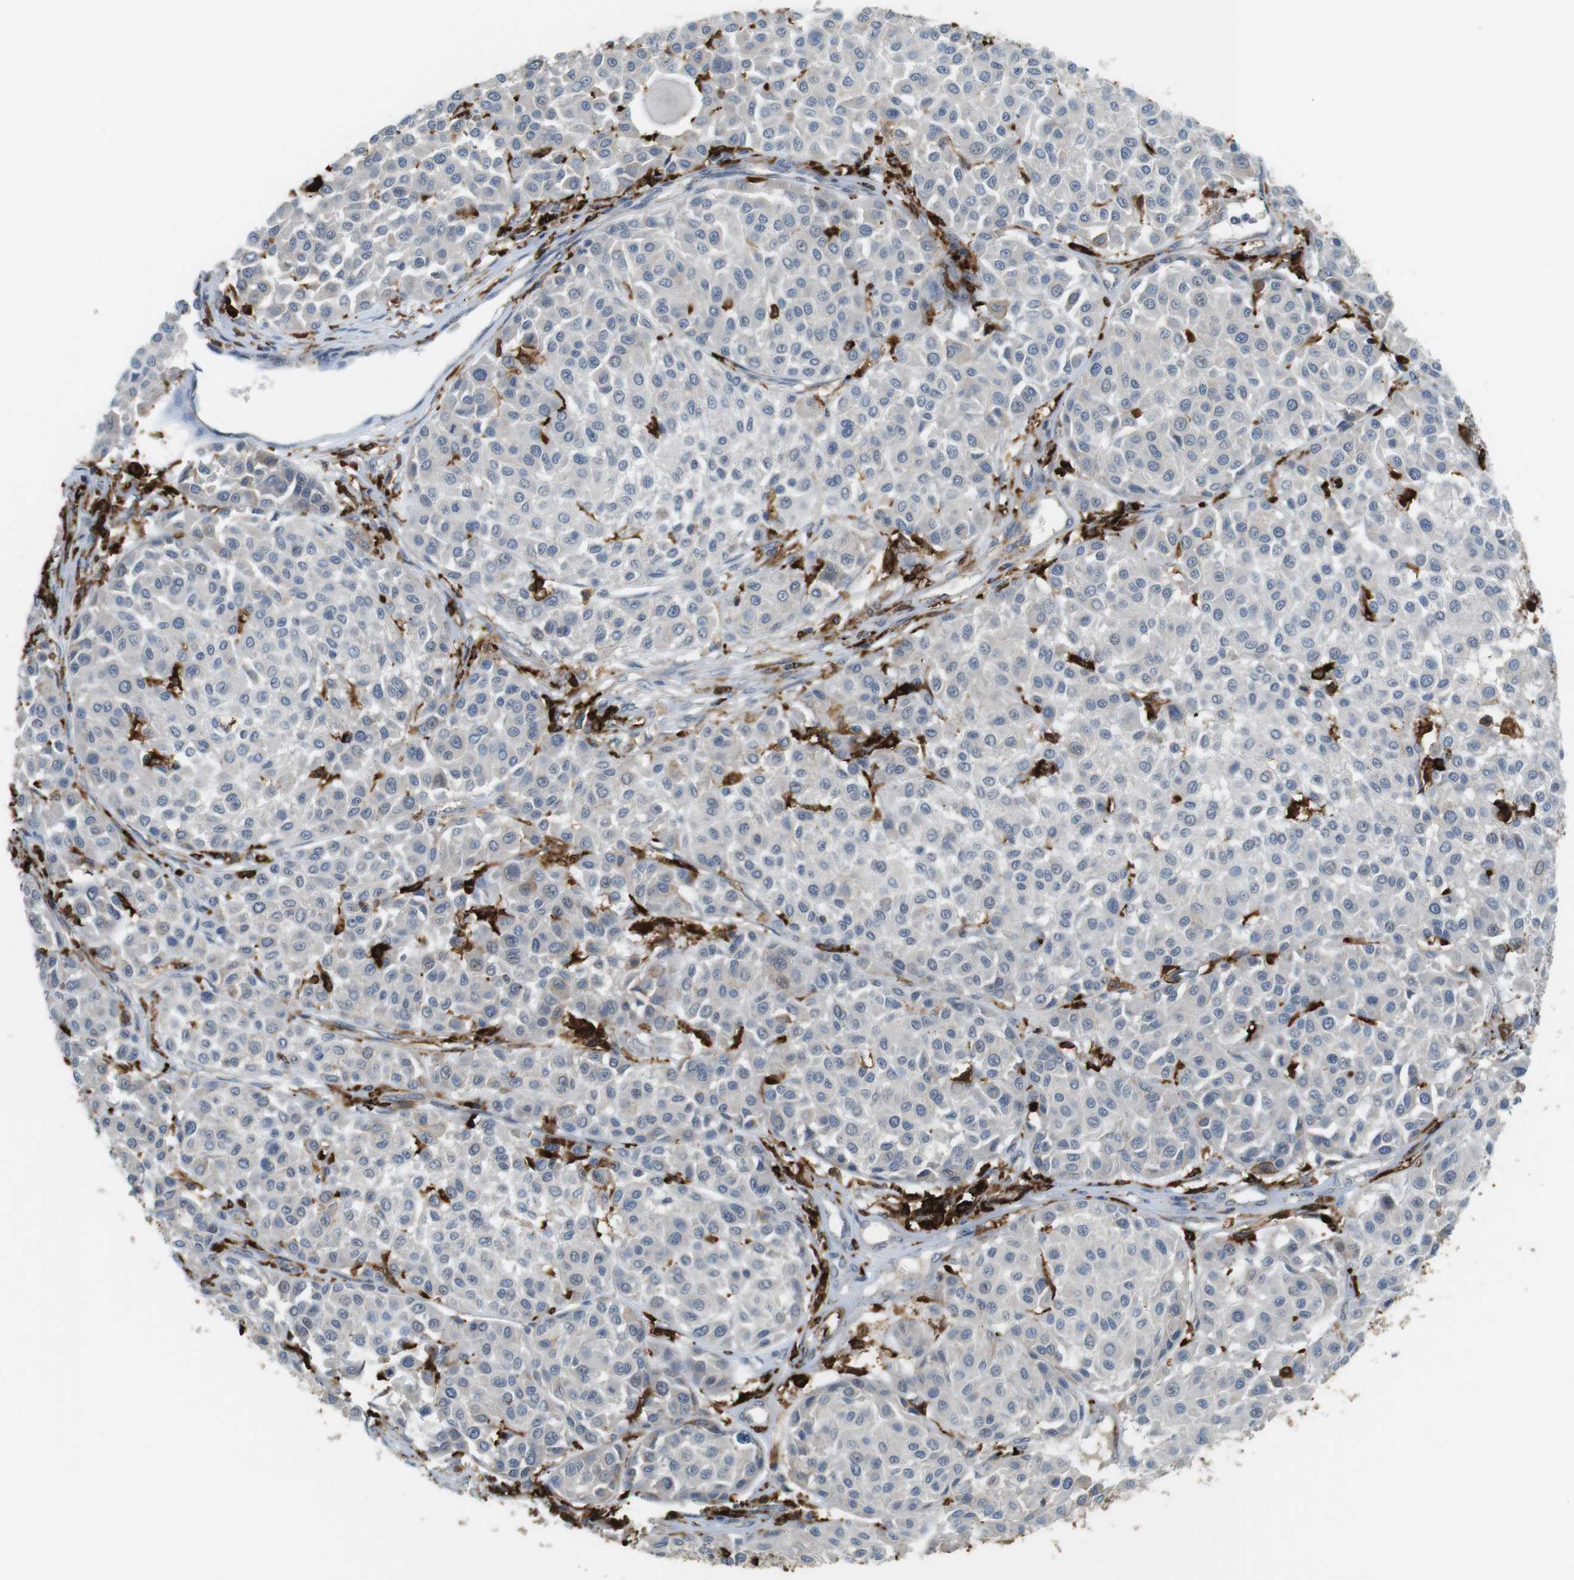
{"staining": {"intensity": "negative", "quantity": "none", "location": "none"}, "tissue": "melanoma", "cell_type": "Tumor cells", "image_type": "cancer", "snomed": [{"axis": "morphology", "description": "Malignant melanoma, Metastatic site"}, {"axis": "topography", "description": "Soft tissue"}], "caption": "Tumor cells show no significant staining in melanoma. (Stains: DAB (3,3'-diaminobenzidine) IHC with hematoxylin counter stain, Microscopy: brightfield microscopy at high magnification).", "gene": "HLA-DRA", "patient": {"sex": "male", "age": 41}}